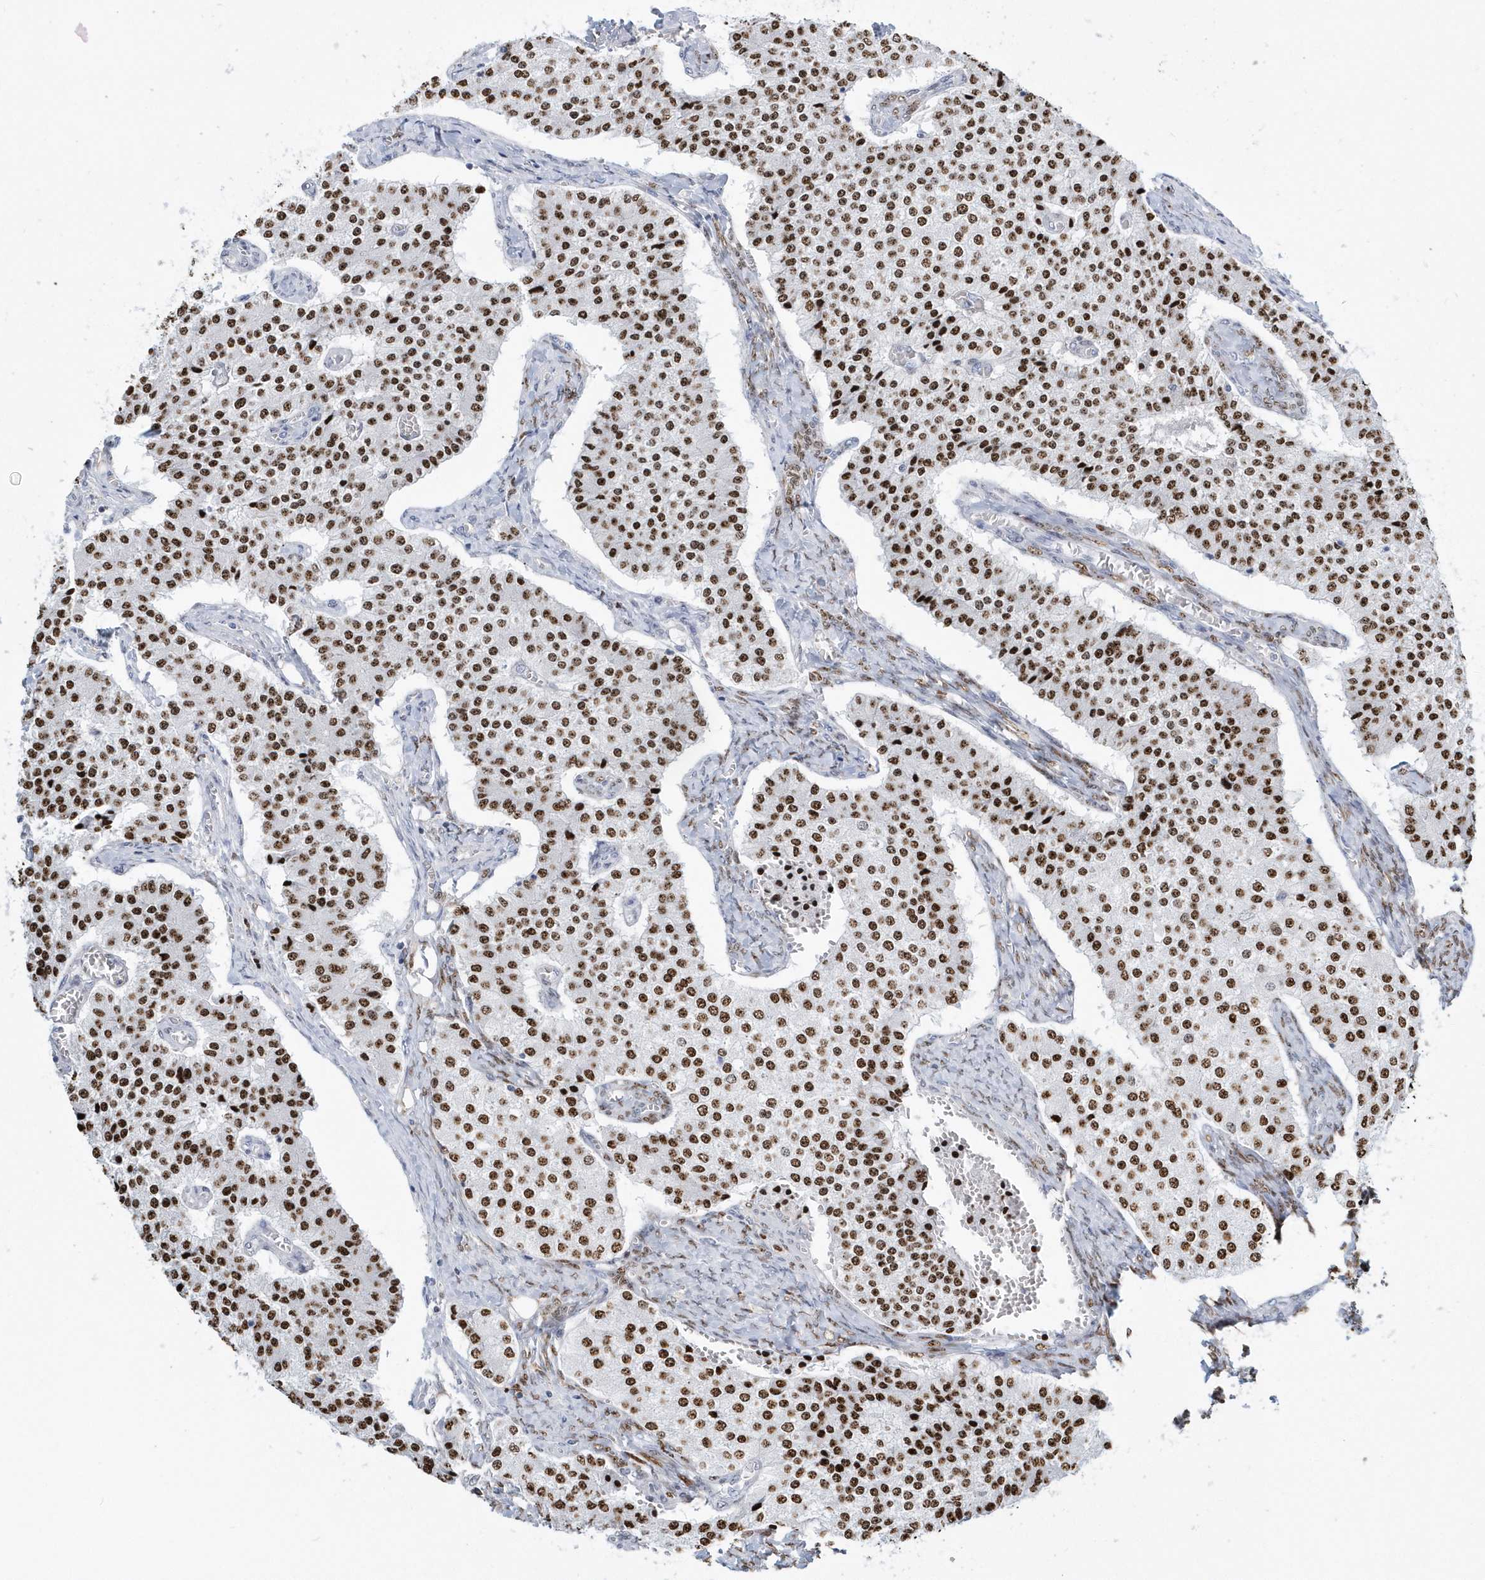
{"staining": {"intensity": "strong", "quantity": ">75%", "location": "nuclear"}, "tissue": "carcinoid", "cell_type": "Tumor cells", "image_type": "cancer", "snomed": [{"axis": "morphology", "description": "Carcinoid, malignant, NOS"}, {"axis": "topography", "description": "Colon"}], "caption": "High-power microscopy captured an immunohistochemistry (IHC) histopathology image of carcinoid (malignant), revealing strong nuclear expression in about >75% of tumor cells. The protein is shown in brown color, while the nuclei are stained blue.", "gene": "MACROH2A2", "patient": {"sex": "female", "age": 52}}